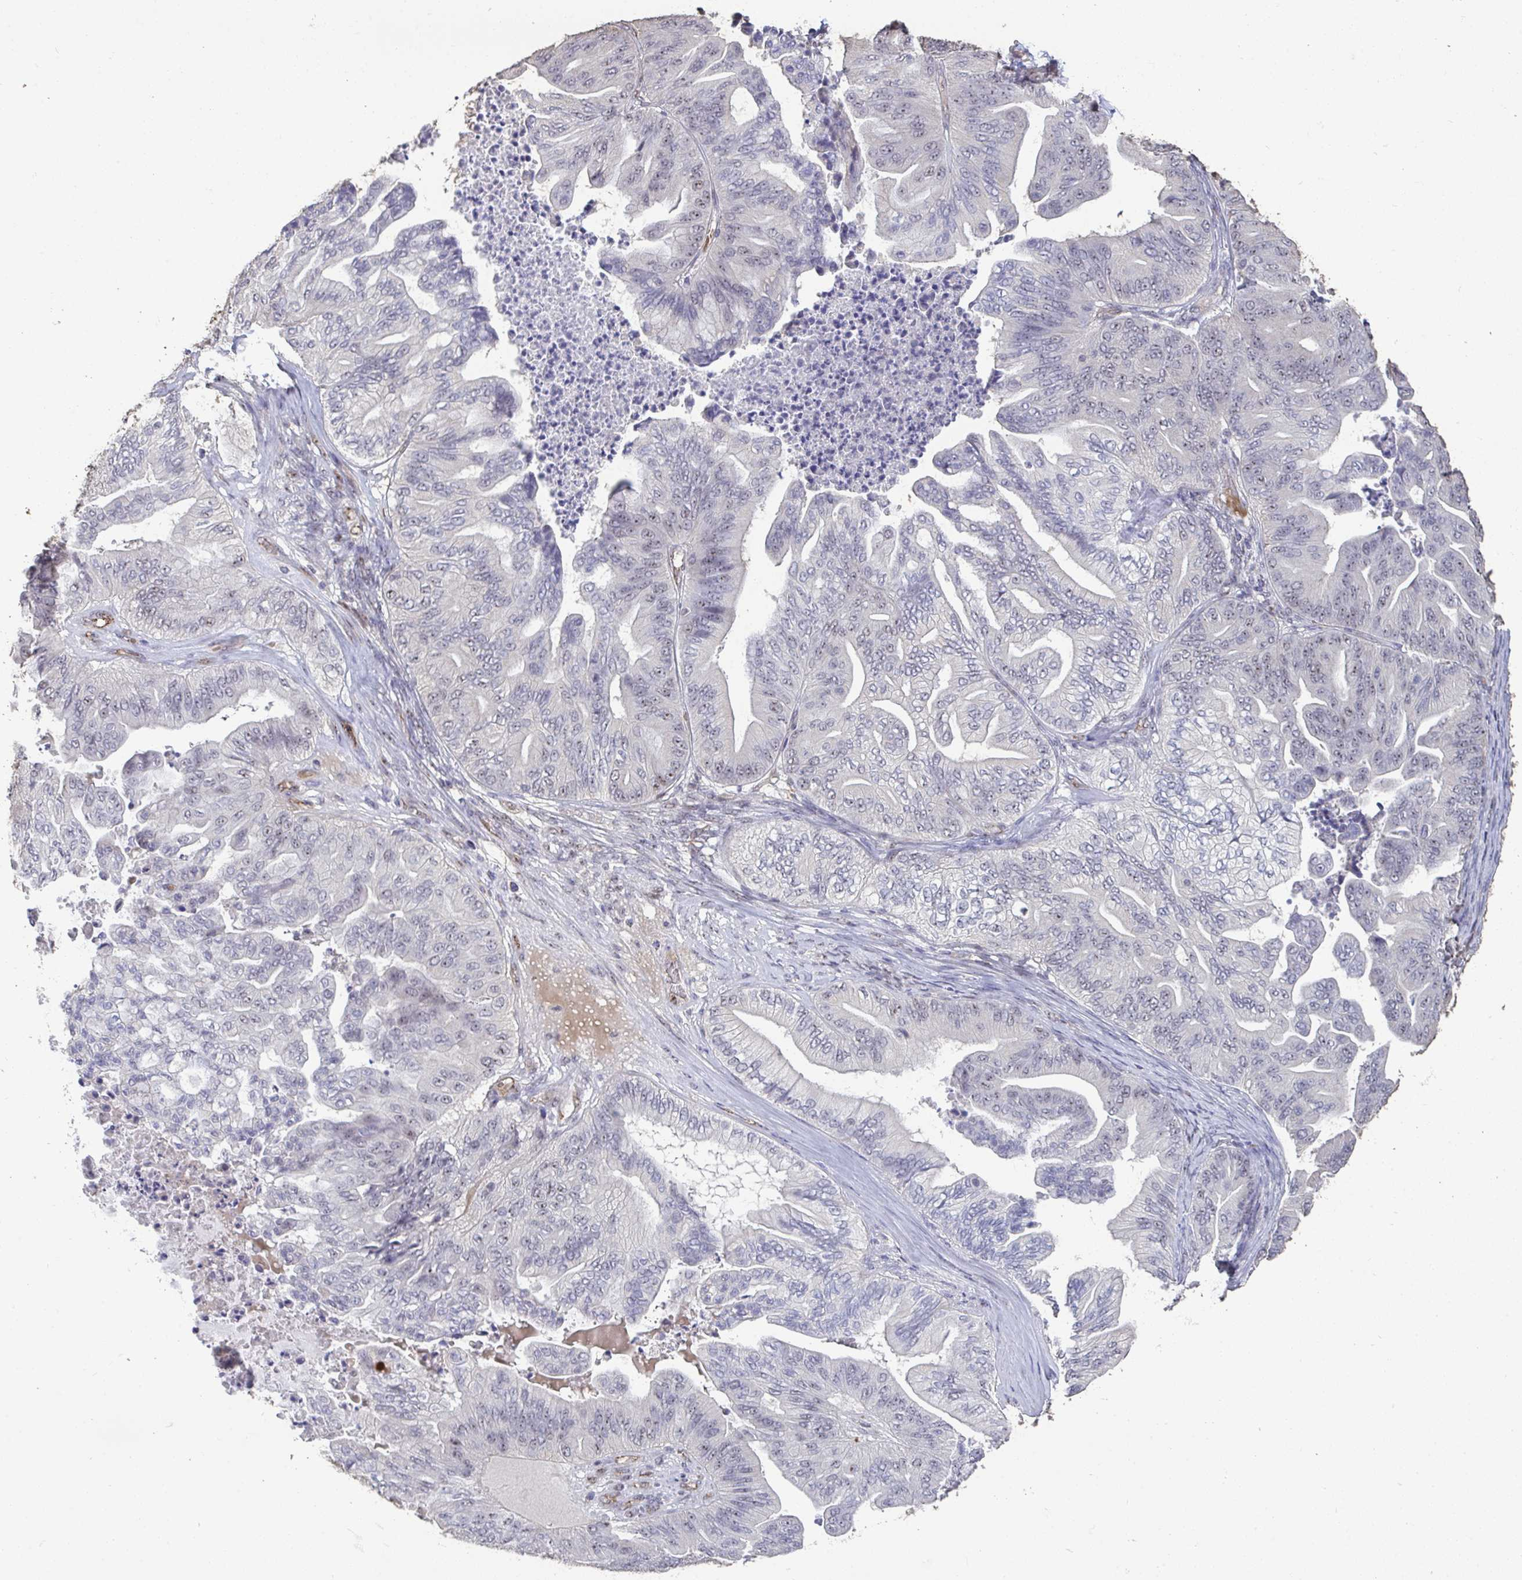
{"staining": {"intensity": "moderate", "quantity": "<25%", "location": "nuclear"}, "tissue": "ovarian cancer", "cell_type": "Tumor cells", "image_type": "cancer", "snomed": [{"axis": "morphology", "description": "Cystadenocarcinoma, mucinous, NOS"}, {"axis": "topography", "description": "Ovary"}], "caption": "Immunohistochemical staining of human ovarian cancer (mucinous cystadenocarcinoma) reveals low levels of moderate nuclear protein positivity in about <25% of tumor cells.", "gene": "SENP3", "patient": {"sex": "female", "age": 67}}